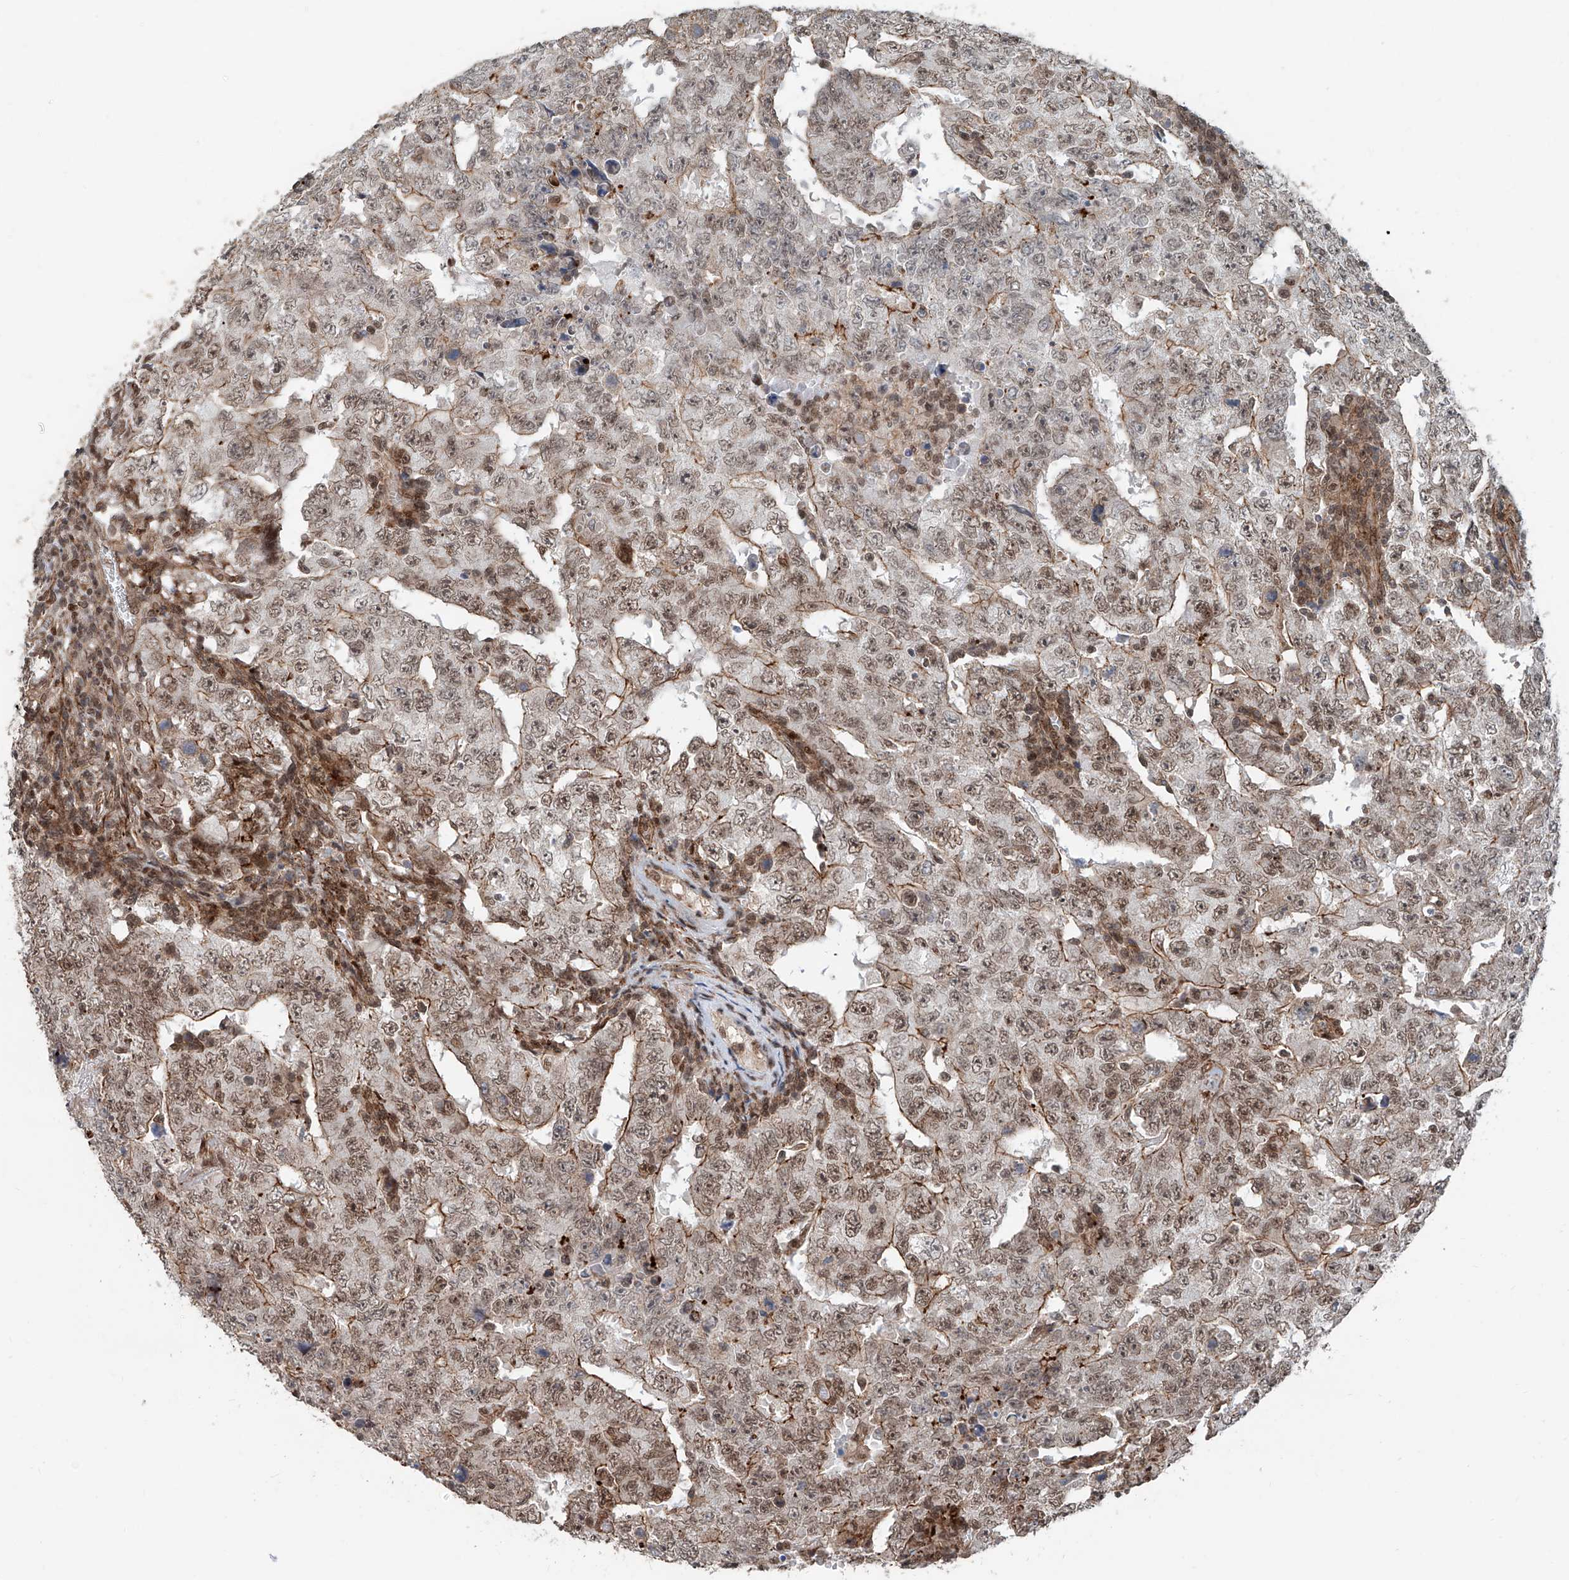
{"staining": {"intensity": "moderate", "quantity": "25%-75%", "location": "cytoplasmic/membranous,nuclear"}, "tissue": "testis cancer", "cell_type": "Tumor cells", "image_type": "cancer", "snomed": [{"axis": "morphology", "description": "Carcinoma, Embryonal, NOS"}, {"axis": "topography", "description": "Testis"}], "caption": "Testis embryonal carcinoma stained with a brown dye demonstrates moderate cytoplasmic/membranous and nuclear positive expression in approximately 25%-75% of tumor cells.", "gene": "SDE2", "patient": {"sex": "male", "age": 26}}